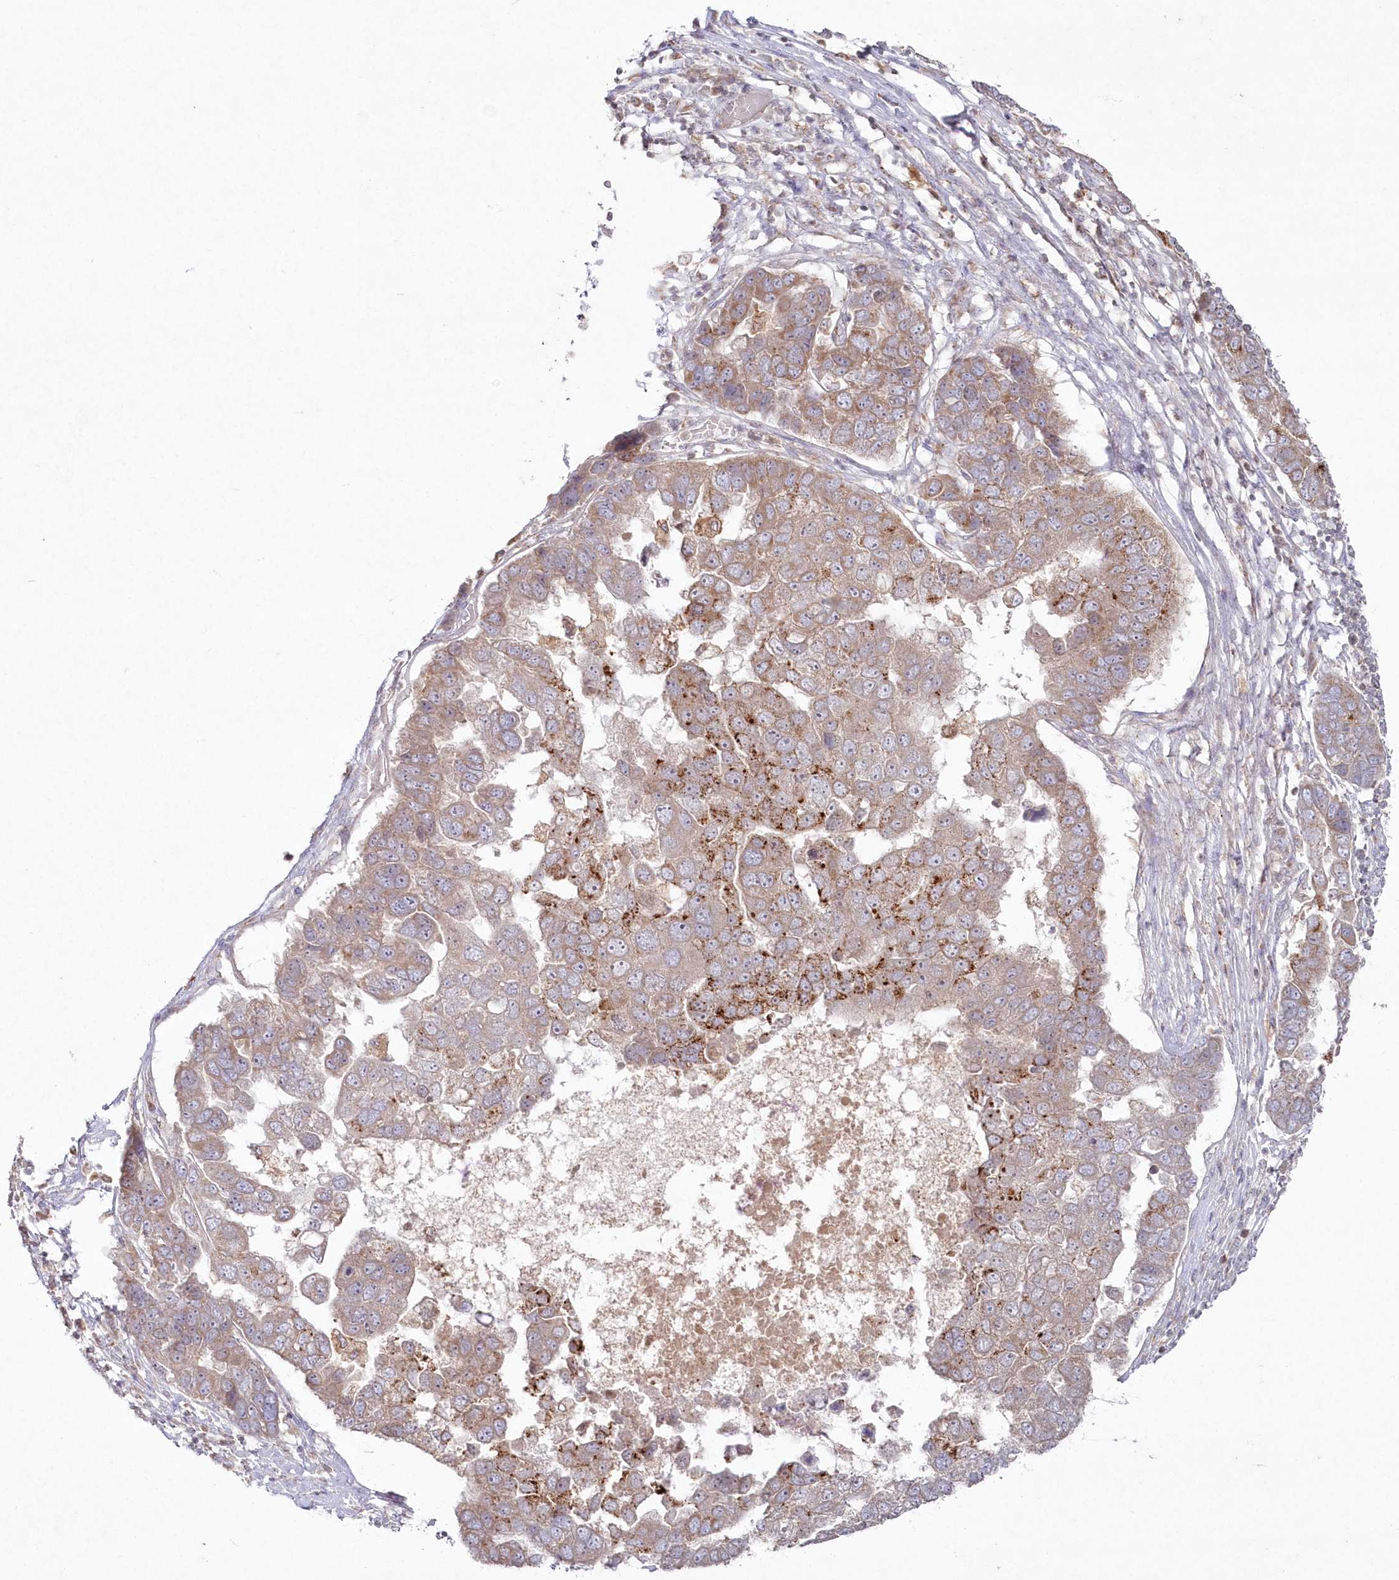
{"staining": {"intensity": "moderate", "quantity": "25%-75%", "location": "cytoplasmic/membranous"}, "tissue": "pancreatic cancer", "cell_type": "Tumor cells", "image_type": "cancer", "snomed": [{"axis": "morphology", "description": "Adenocarcinoma, NOS"}, {"axis": "topography", "description": "Pancreas"}], "caption": "Pancreatic cancer tissue reveals moderate cytoplasmic/membranous staining in approximately 25%-75% of tumor cells, visualized by immunohistochemistry.", "gene": "ARSB", "patient": {"sex": "female", "age": 61}}